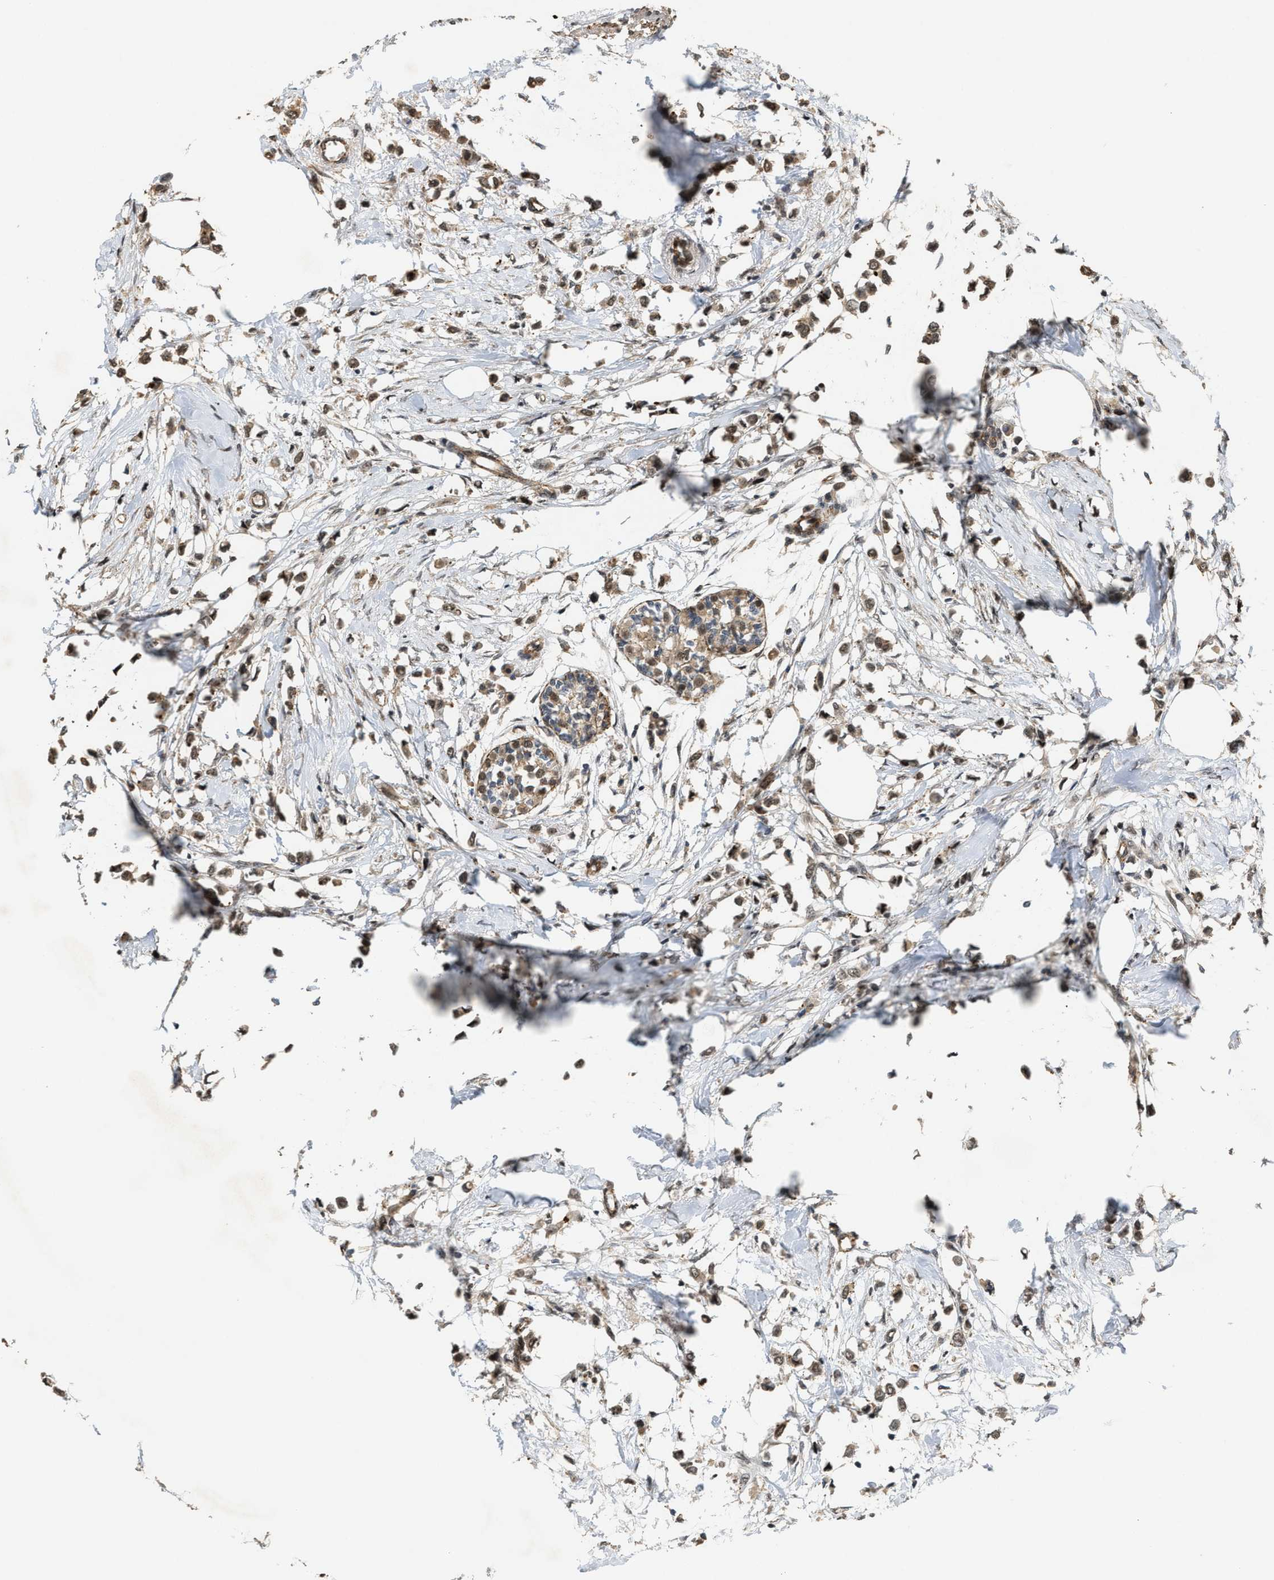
{"staining": {"intensity": "moderate", "quantity": ">75%", "location": "cytoplasmic/membranous,nuclear"}, "tissue": "breast cancer", "cell_type": "Tumor cells", "image_type": "cancer", "snomed": [{"axis": "morphology", "description": "Lobular carcinoma"}, {"axis": "topography", "description": "Breast"}], "caption": "Immunohistochemical staining of lobular carcinoma (breast) demonstrates moderate cytoplasmic/membranous and nuclear protein staining in about >75% of tumor cells.", "gene": "DPF2", "patient": {"sex": "female", "age": 51}}